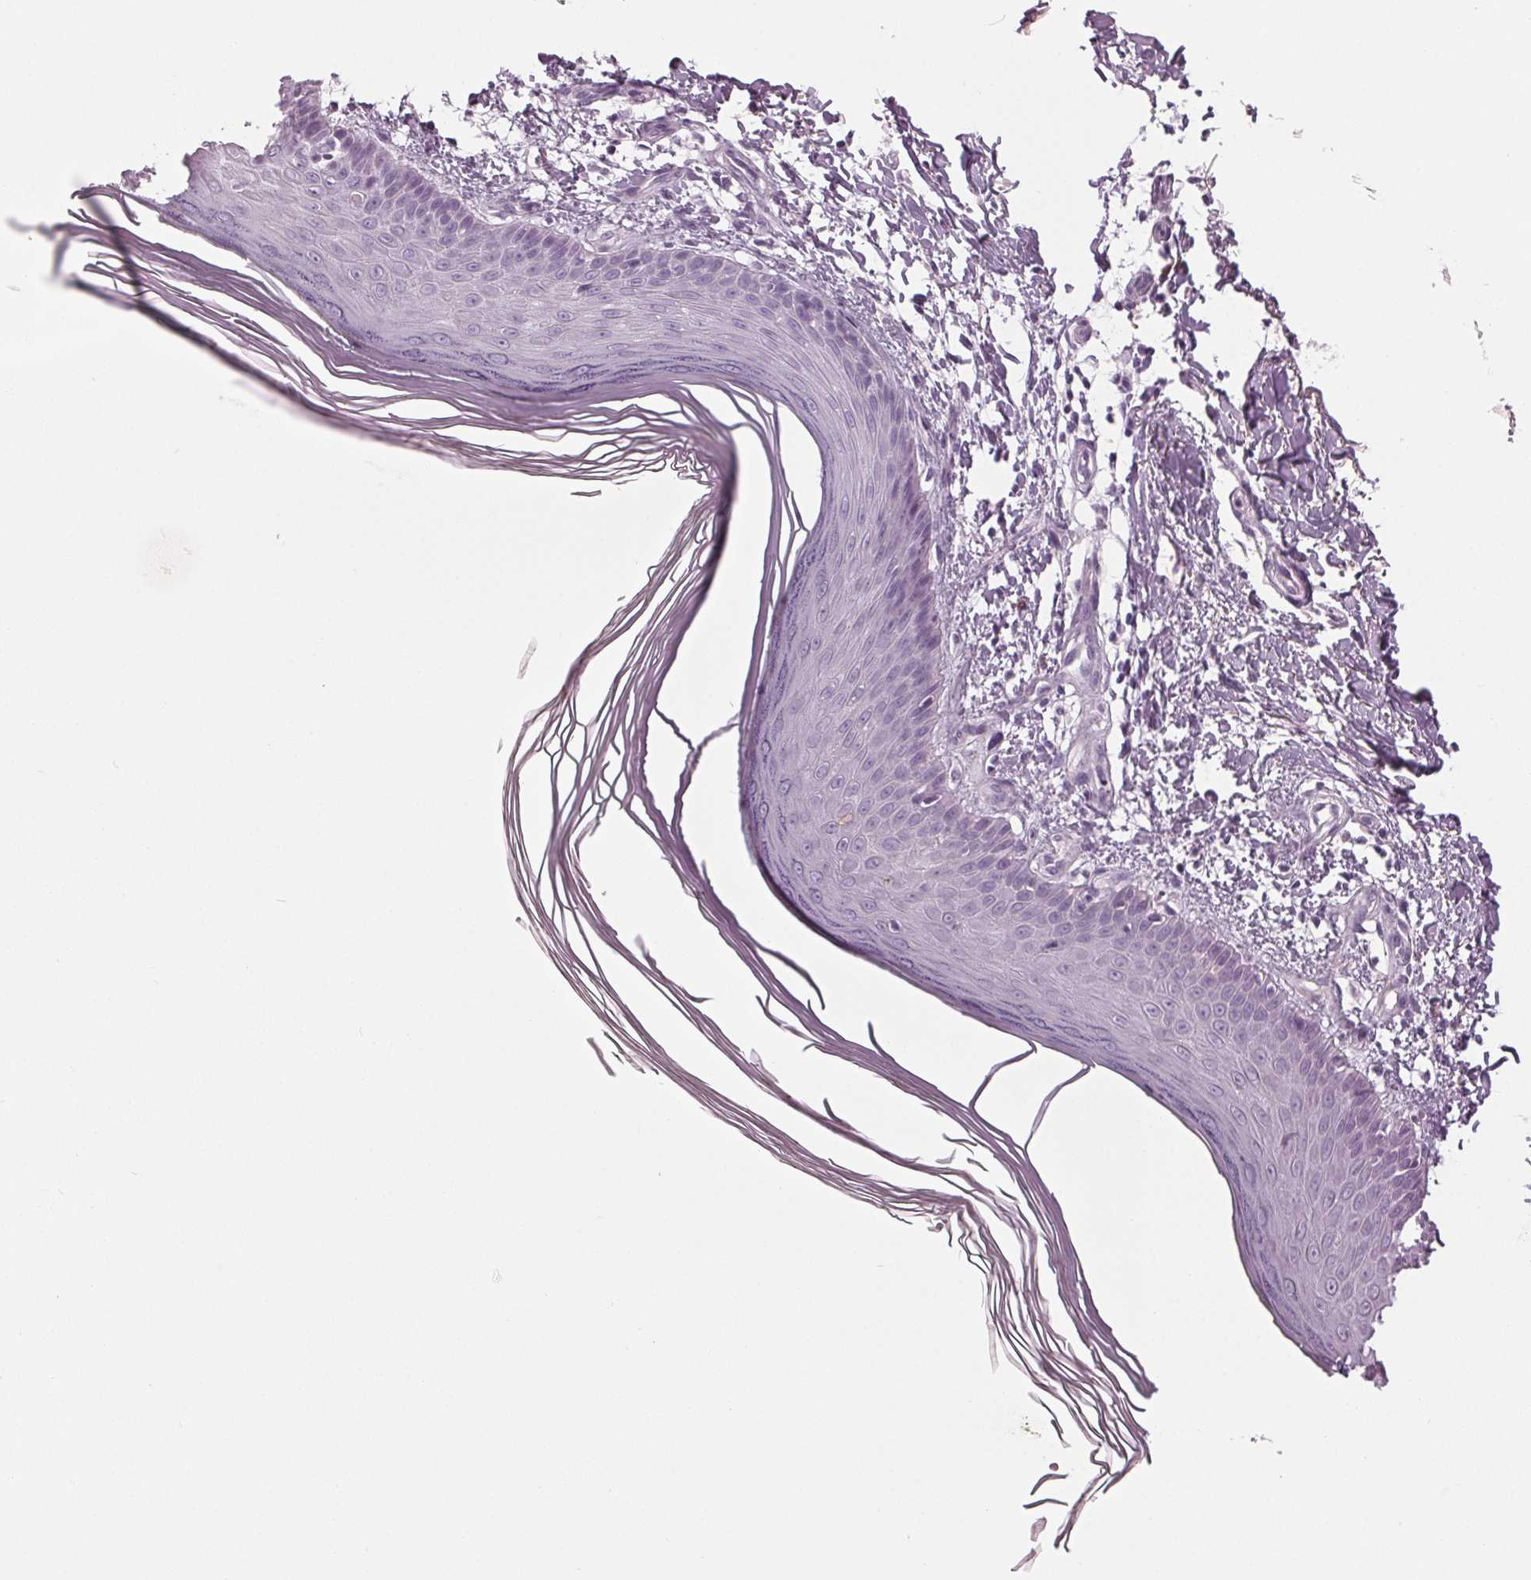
{"staining": {"intensity": "negative", "quantity": "none", "location": "none"}, "tissue": "skin", "cell_type": "Fibroblasts", "image_type": "normal", "snomed": [{"axis": "morphology", "description": "Normal tissue, NOS"}, {"axis": "topography", "description": "Skin"}], "caption": "A micrograph of human skin is negative for staining in fibroblasts. Brightfield microscopy of immunohistochemistry (IHC) stained with DAB (brown) and hematoxylin (blue), captured at high magnification.", "gene": "CYP3A43", "patient": {"sex": "female", "age": 62}}